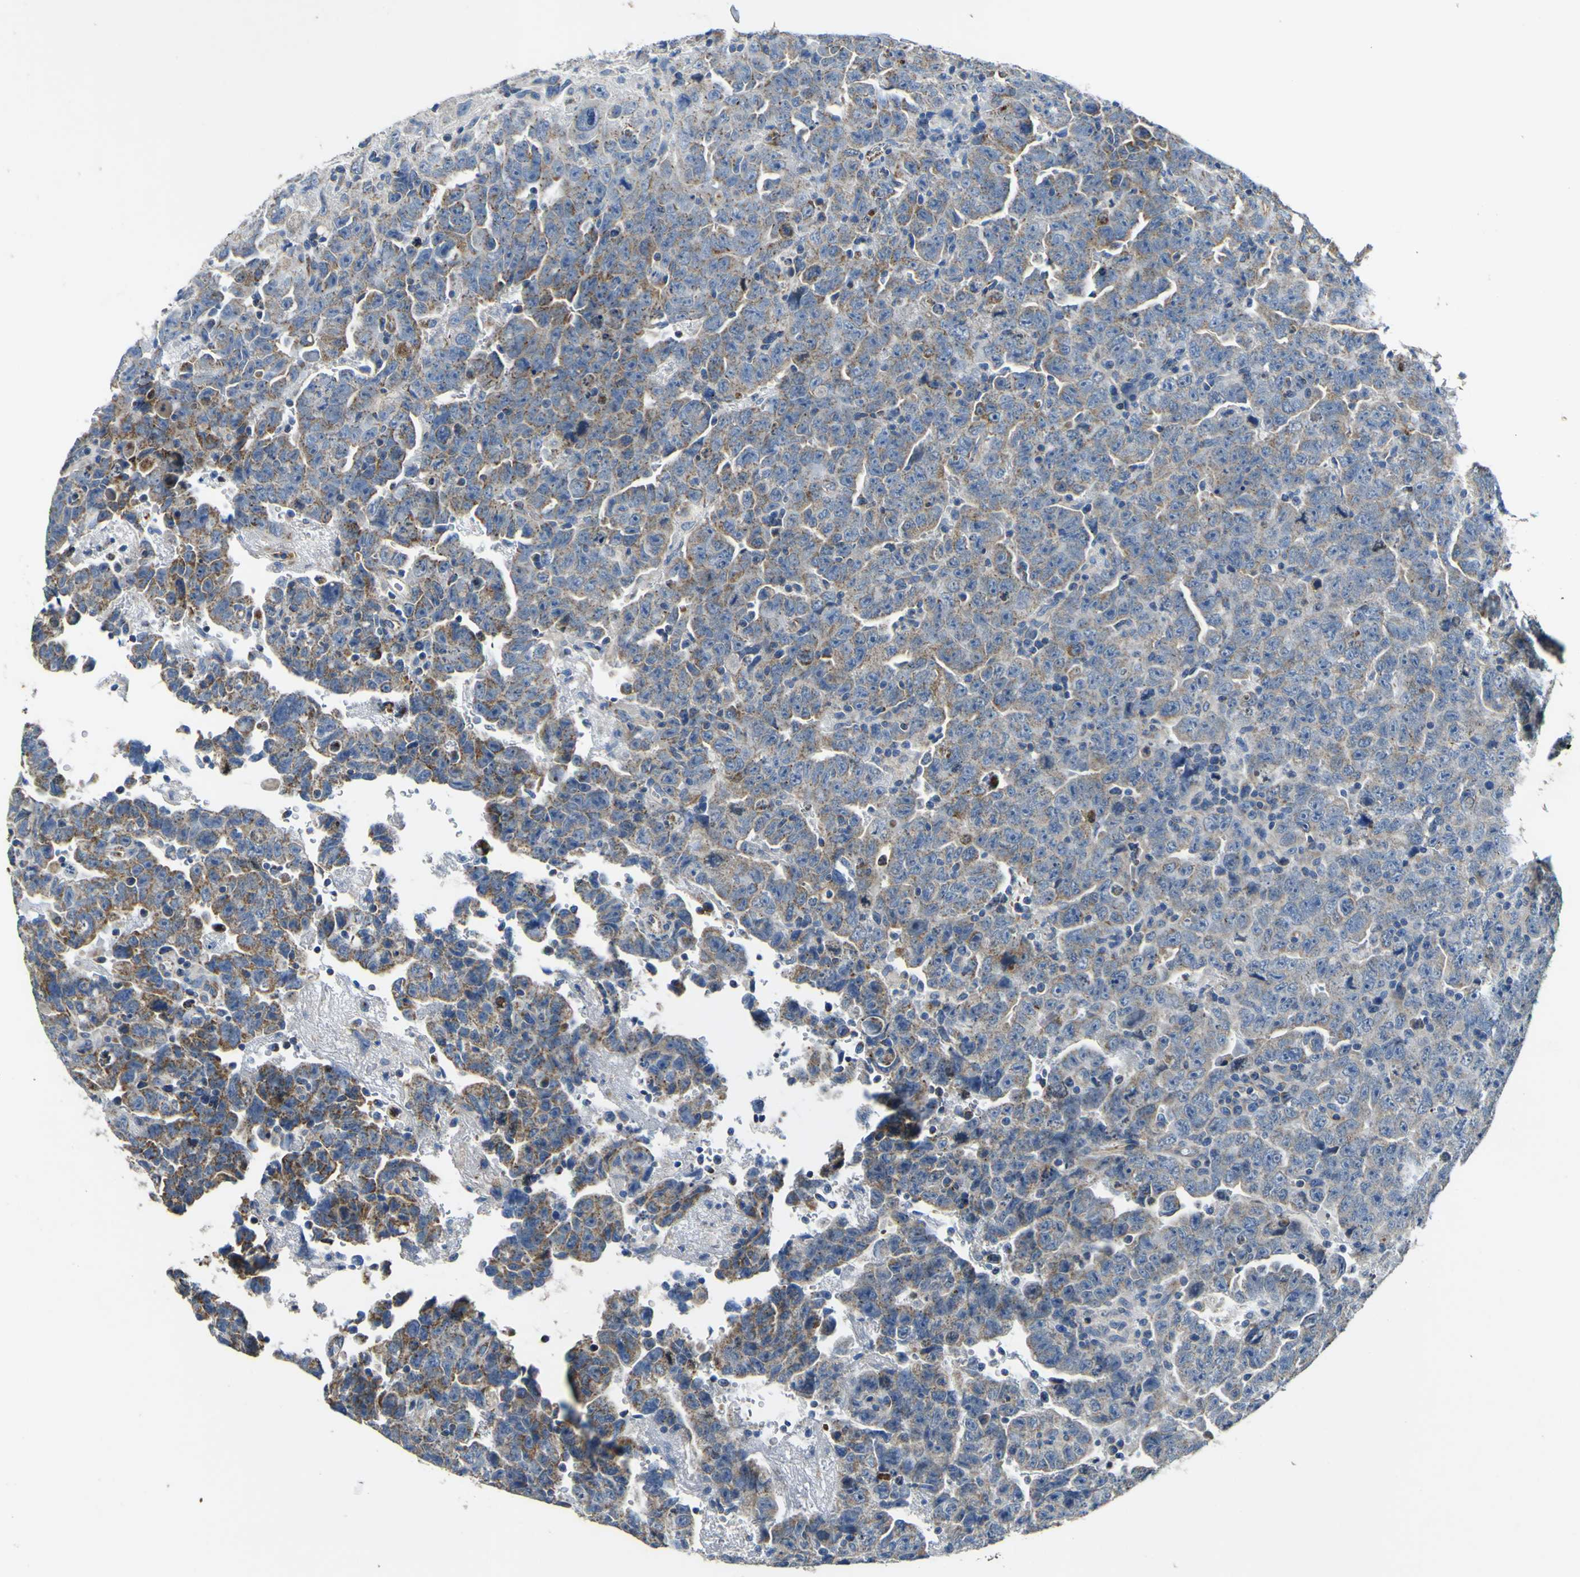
{"staining": {"intensity": "weak", "quantity": "25%-75%", "location": "cytoplasmic/membranous"}, "tissue": "testis cancer", "cell_type": "Tumor cells", "image_type": "cancer", "snomed": [{"axis": "morphology", "description": "Carcinoma, Embryonal, NOS"}, {"axis": "topography", "description": "Testis"}], "caption": "This is a photomicrograph of immunohistochemistry staining of testis cancer, which shows weak expression in the cytoplasmic/membranous of tumor cells.", "gene": "ALDH18A1", "patient": {"sex": "male", "age": 28}}